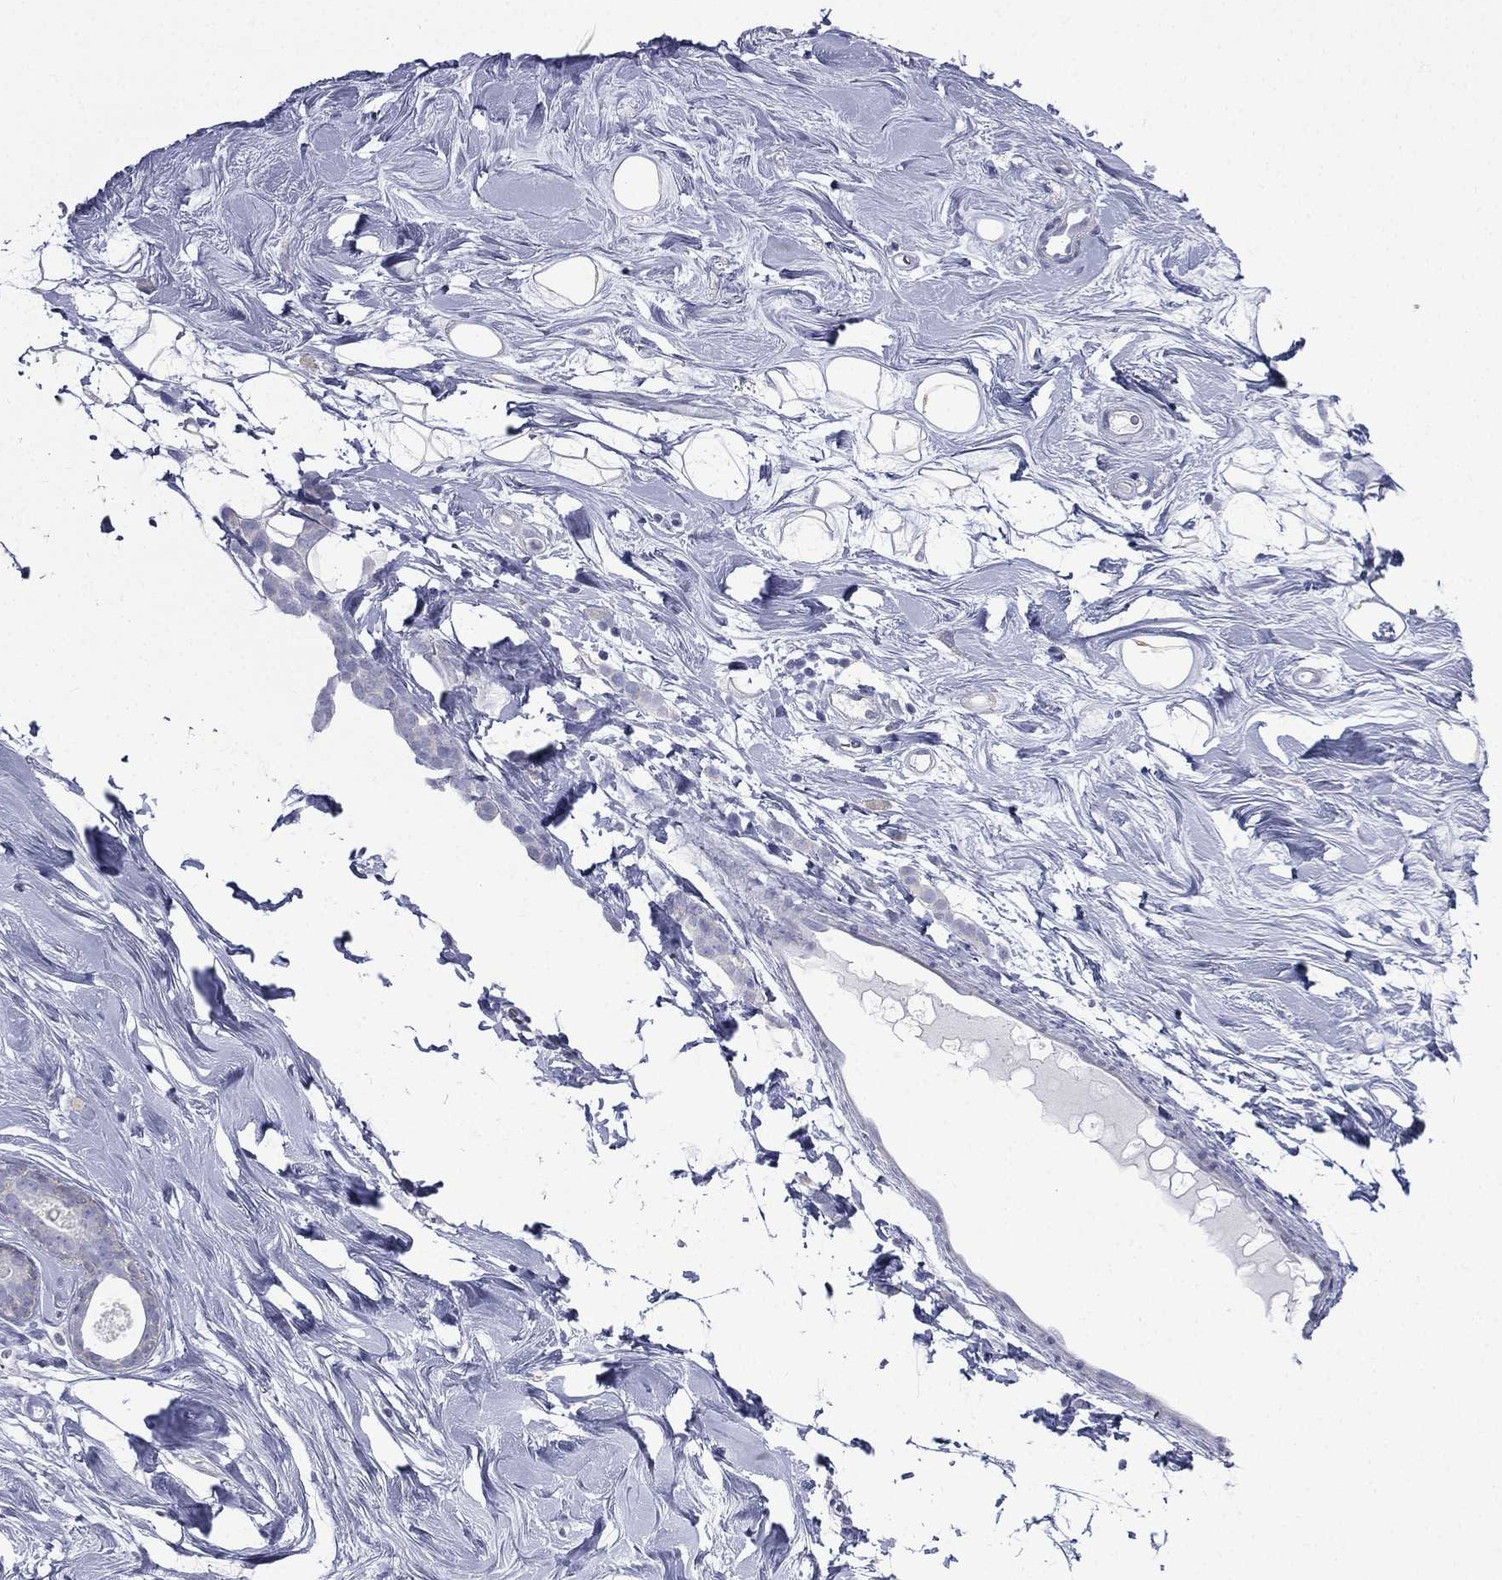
{"staining": {"intensity": "negative", "quantity": "none", "location": "none"}, "tissue": "breast cancer", "cell_type": "Tumor cells", "image_type": "cancer", "snomed": [{"axis": "morphology", "description": "Lobular carcinoma"}, {"axis": "topography", "description": "Breast"}], "caption": "DAB (3,3'-diaminobenzidine) immunohistochemical staining of breast lobular carcinoma exhibits no significant expression in tumor cells.", "gene": "CES2", "patient": {"sex": "female", "age": 49}}